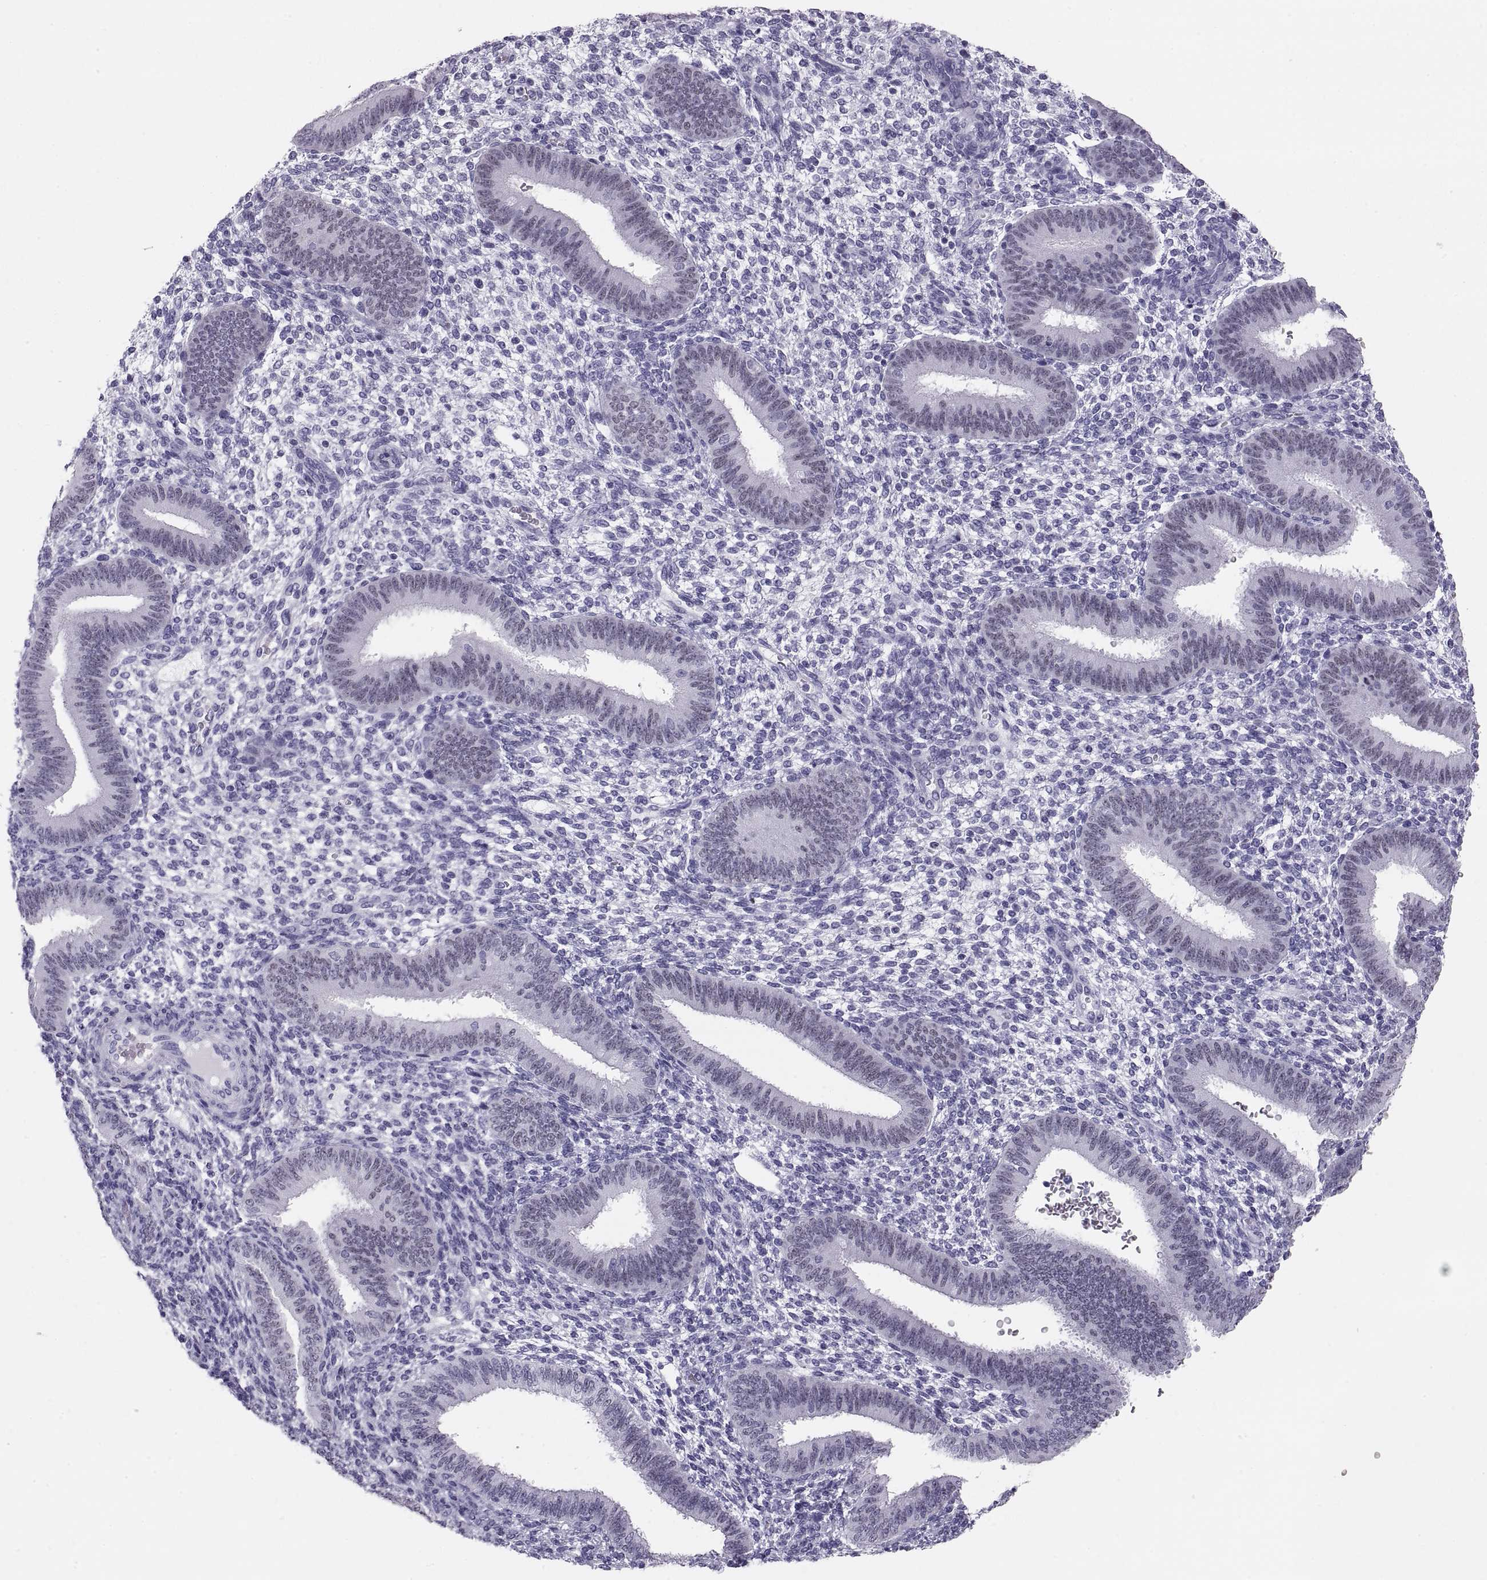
{"staining": {"intensity": "negative", "quantity": "none", "location": "none"}, "tissue": "endometrium", "cell_type": "Cells in endometrial stroma", "image_type": "normal", "snomed": [{"axis": "morphology", "description": "Normal tissue, NOS"}, {"axis": "topography", "description": "Endometrium"}], "caption": "This is an immunohistochemistry image of benign endometrium. There is no staining in cells in endometrial stroma.", "gene": "PAX2", "patient": {"sex": "female", "age": 39}}